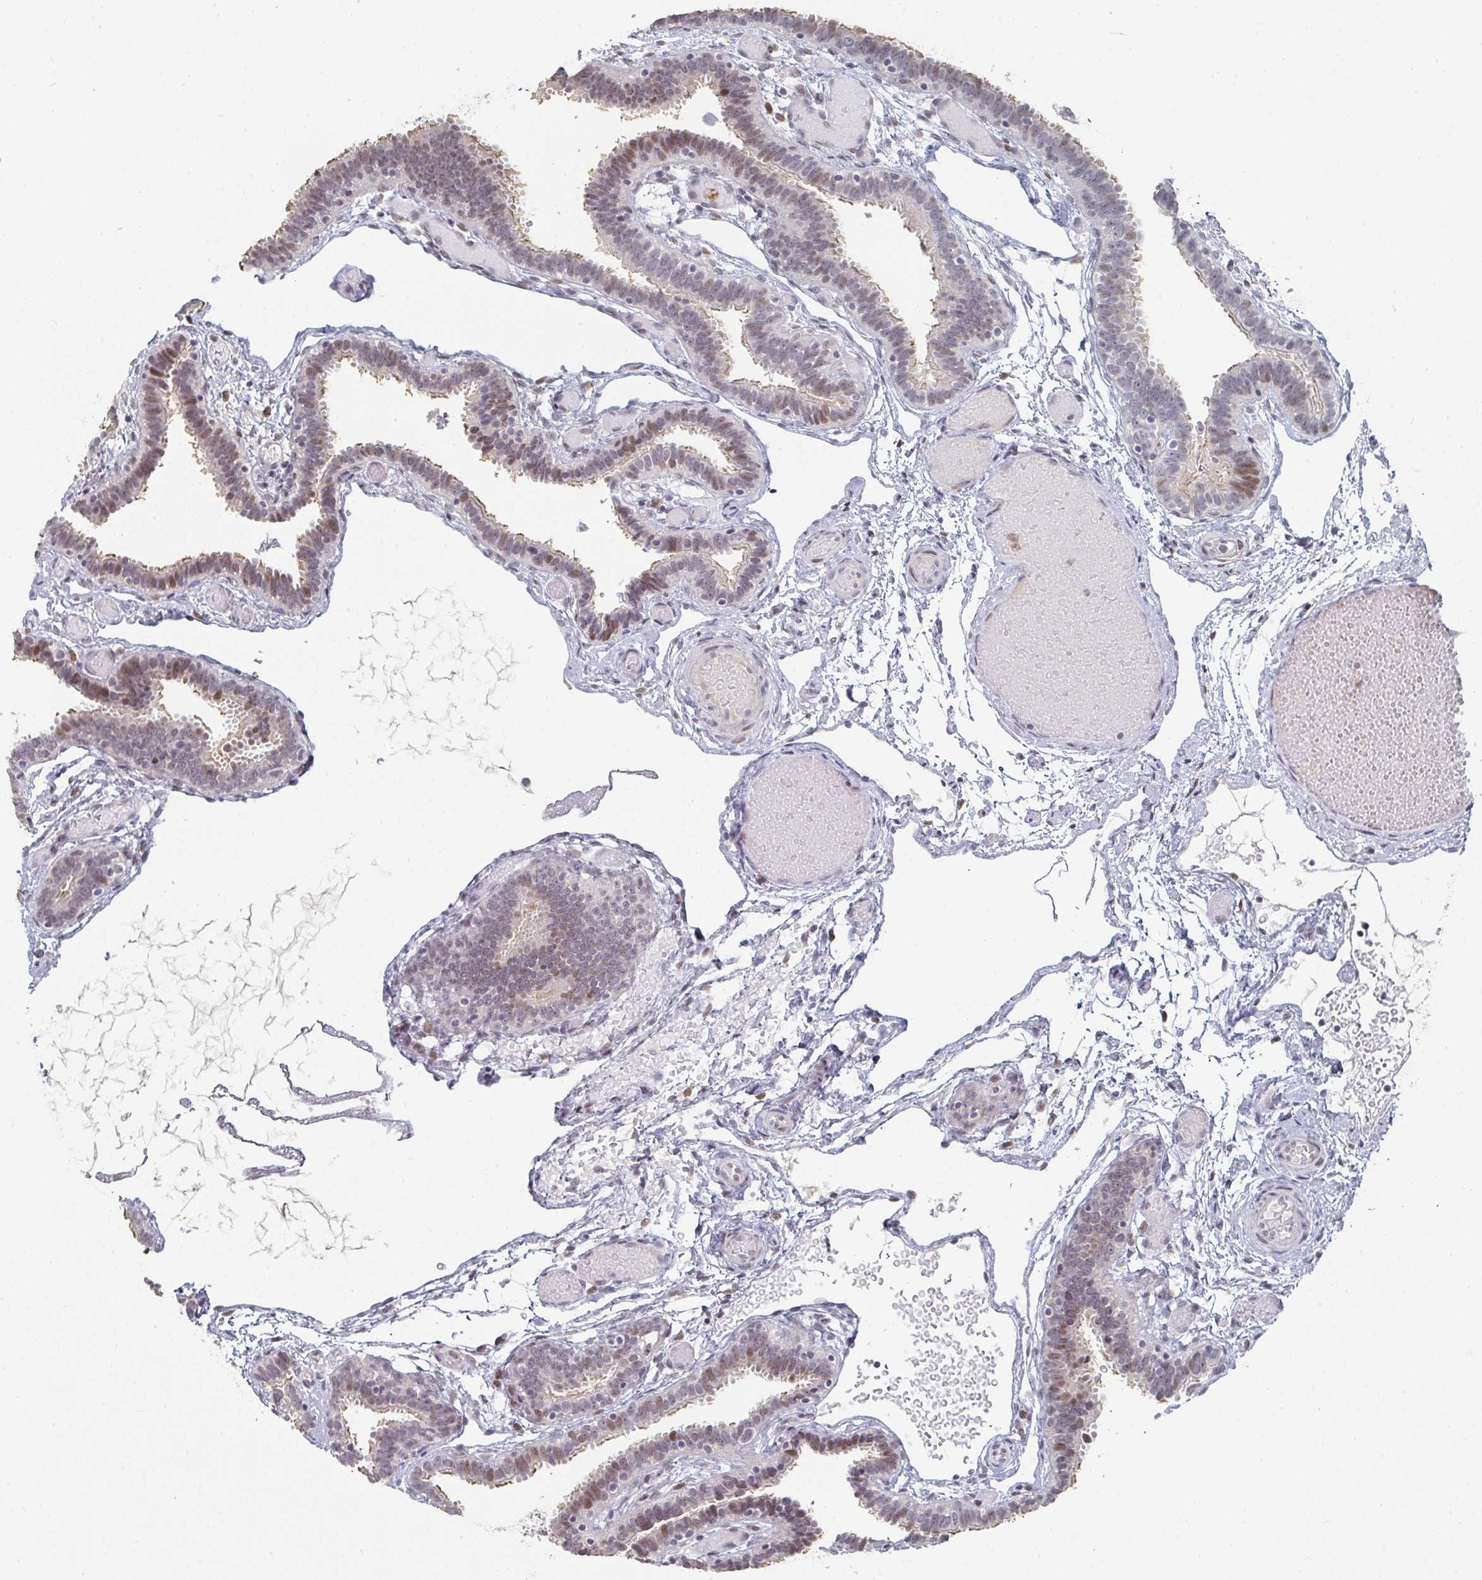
{"staining": {"intensity": "weak", "quantity": ">75%", "location": "nuclear"}, "tissue": "fallopian tube", "cell_type": "Glandular cells", "image_type": "normal", "snomed": [{"axis": "morphology", "description": "Normal tissue, NOS"}, {"axis": "topography", "description": "Fallopian tube"}], "caption": "Protein expression analysis of normal human fallopian tube reveals weak nuclear expression in about >75% of glandular cells. (Brightfield microscopy of DAB IHC at high magnification).", "gene": "LIN54", "patient": {"sex": "female", "age": 37}}